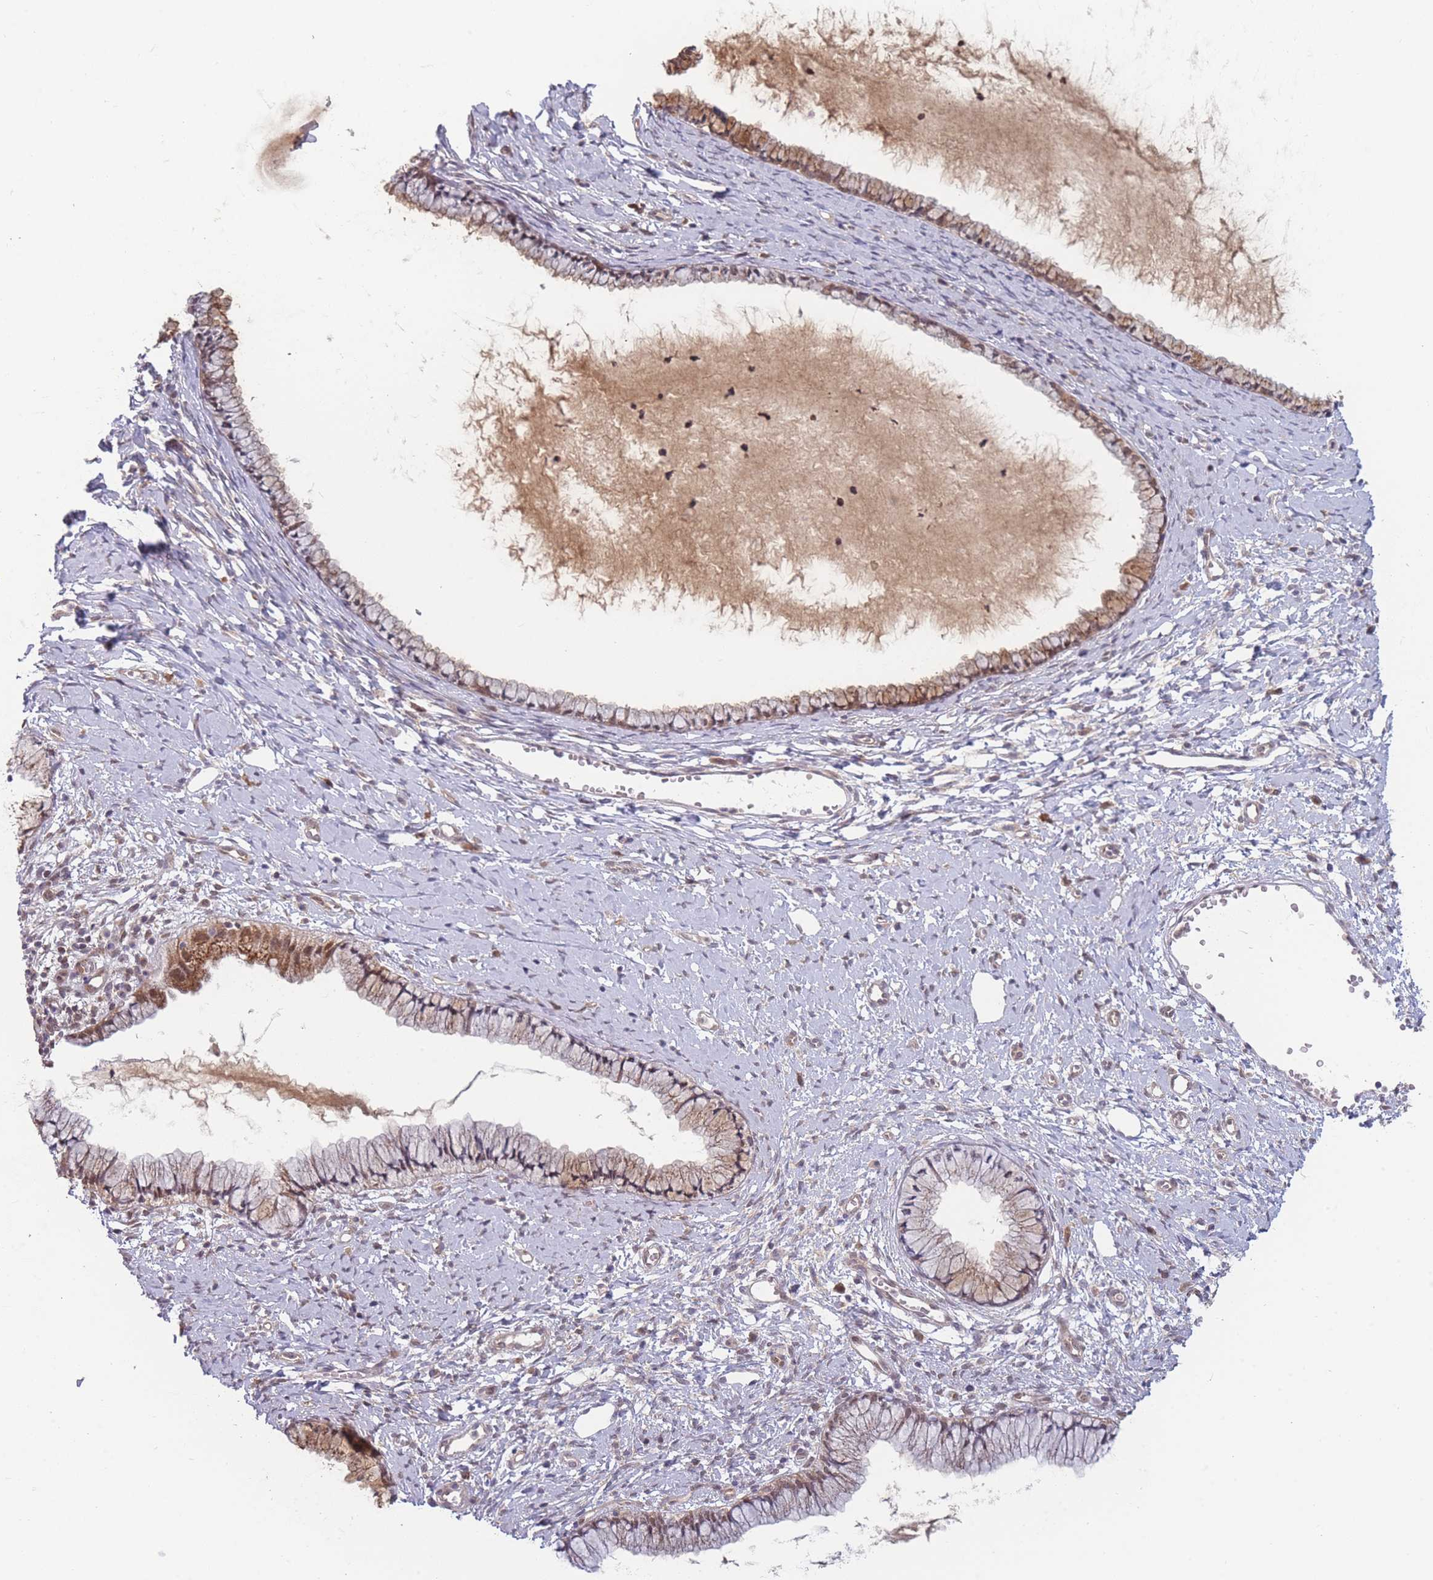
{"staining": {"intensity": "moderate", "quantity": ">75%", "location": "cytoplasmic/membranous"}, "tissue": "cervix", "cell_type": "Glandular cells", "image_type": "normal", "snomed": [{"axis": "morphology", "description": "Normal tissue, NOS"}, {"axis": "topography", "description": "Cervix"}], "caption": "Moderate cytoplasmic/membranous protein positivity is present in about >75% of glandular cells in cervix. The staining is performed using DAB (3,3'-diaminobenzidine) brown chromogen to label protein expression. The nuclei are counter-stained blue using hematoxylin.", "gene": "MRI1", "patient": {"sex": "female", "age": 40}}